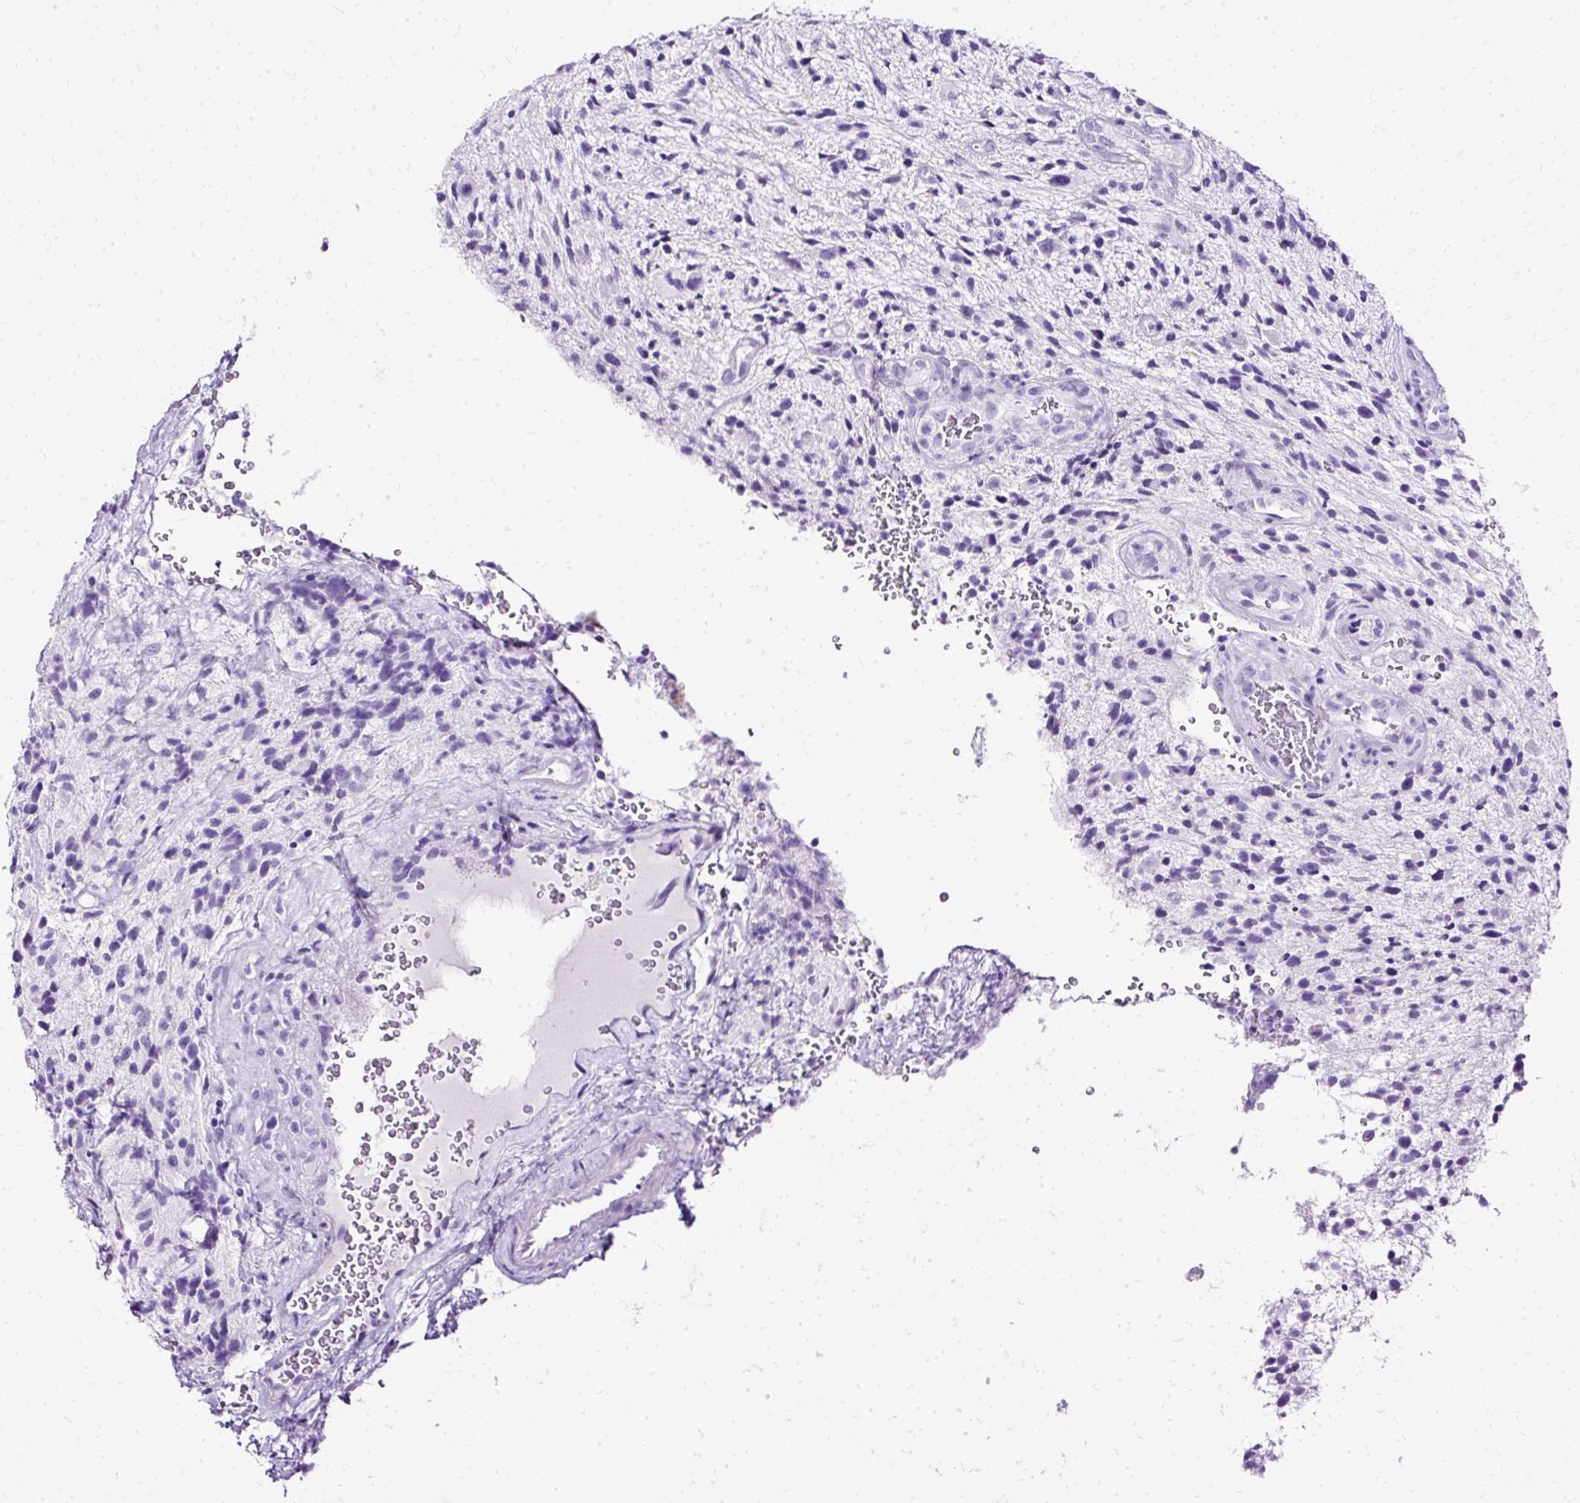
{"staining": {"intensity": "negative", "quantity": "none", "location": "none"}, "tissue": "glioma", "cell_type": "Tumor cells", "image_type": "cancer", "snomed": [{"axis": "morphology", "description": "Glioma, malignant, High grade"}, {"axis": "topography", "description": "Brain"}], "caption": "Tumor cells are negative for protein expression in human malignant glioma (high-grade).", "gene": "SLC8A2", "patient": {"sex": "male", "age": 47}}